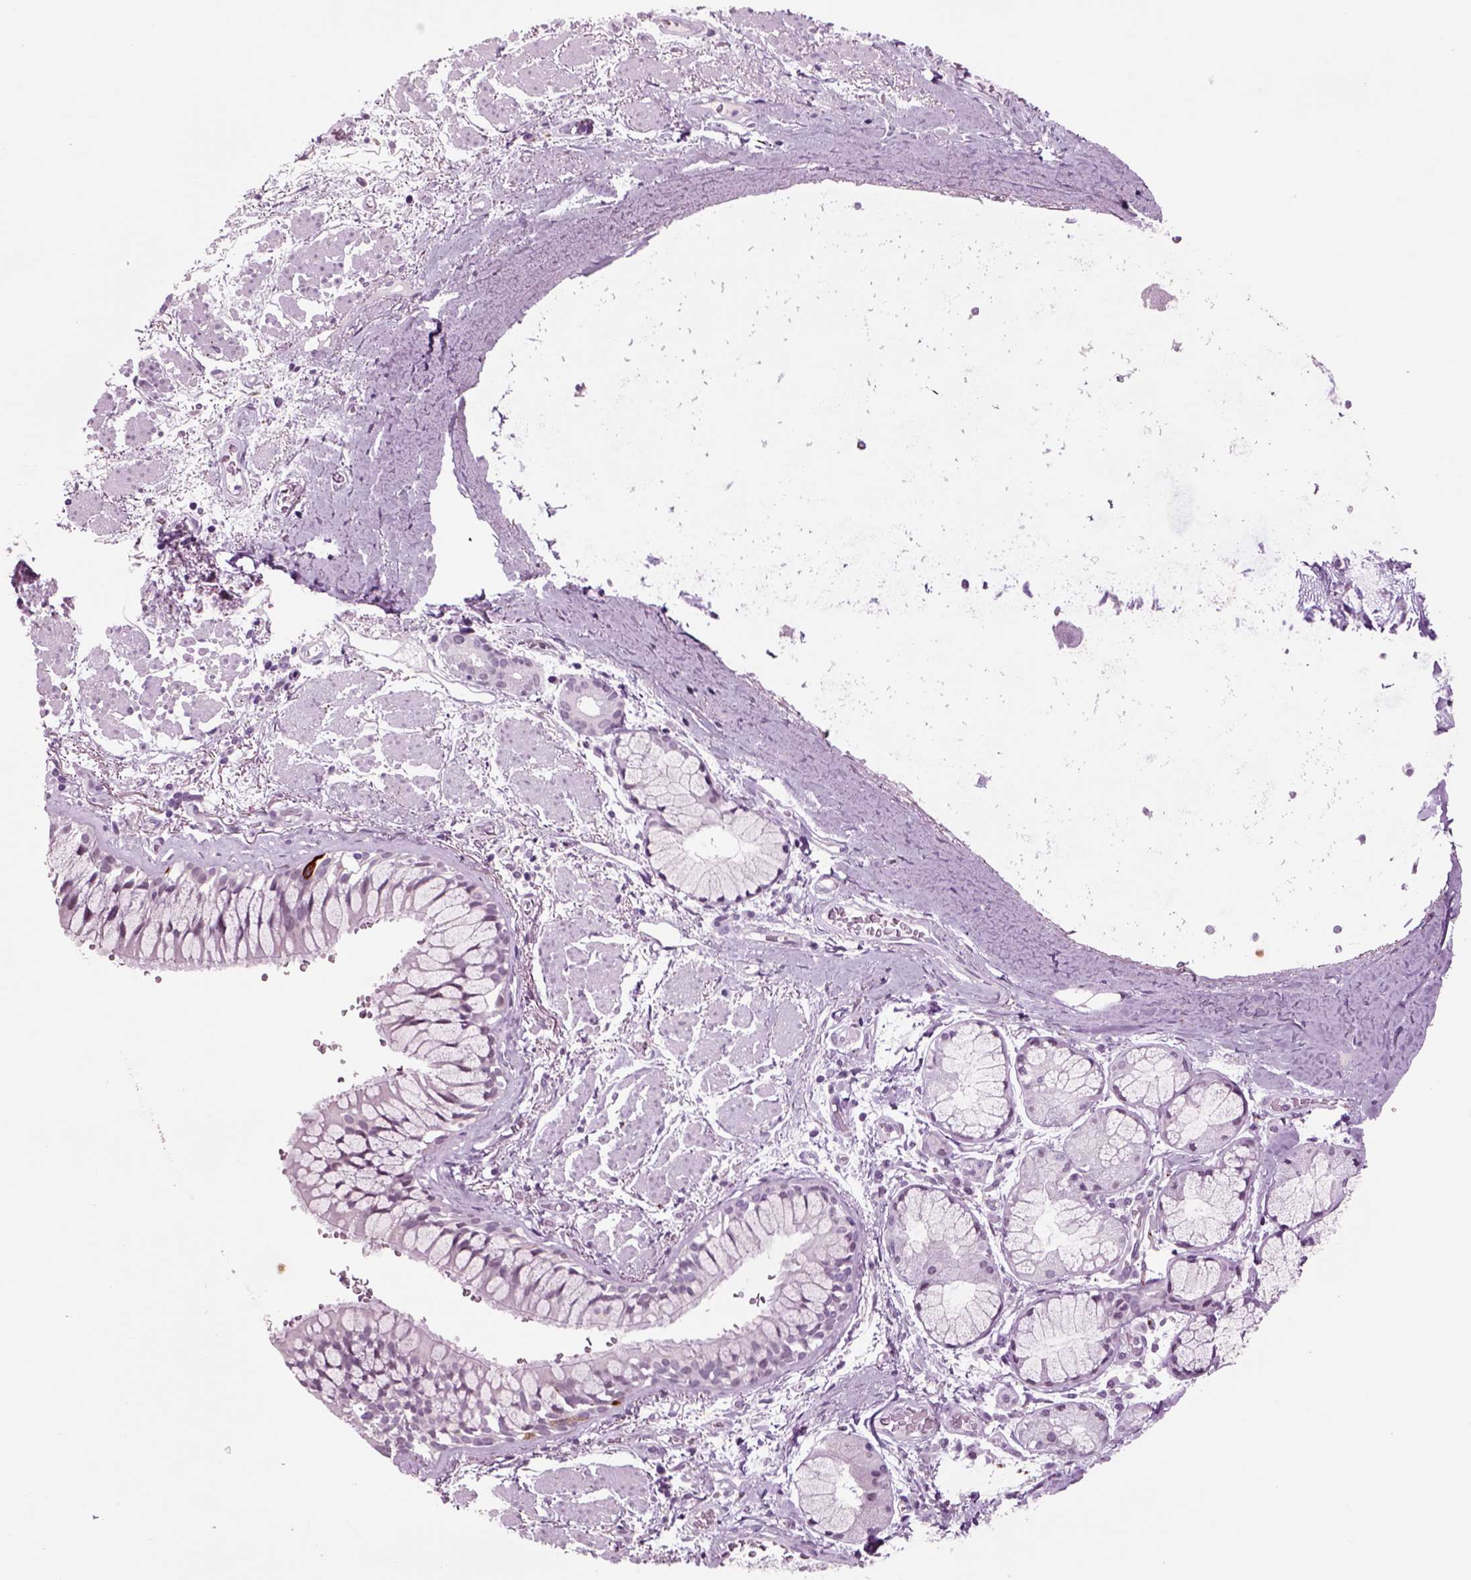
{"staining": {"intensity": "negative", "quantity": "none", "location": "none"}, "tissue": "bronchus", "cell_type": "Respiratory epithelial cells", "image_type": "normal", "snomed": [{"axis": "morphology", "description": "Normal tissue, NOS"}, {"axis": "topography", "description": "Bronchus"}, {"axis": "topography", "description": "Lung"}], "caption": "Human bronchus stained for a protein using IHC reveals no staining in respiratory epithelial cells.", "gene": "CHGB", "patient": {"sex": "female", "age": 57}}